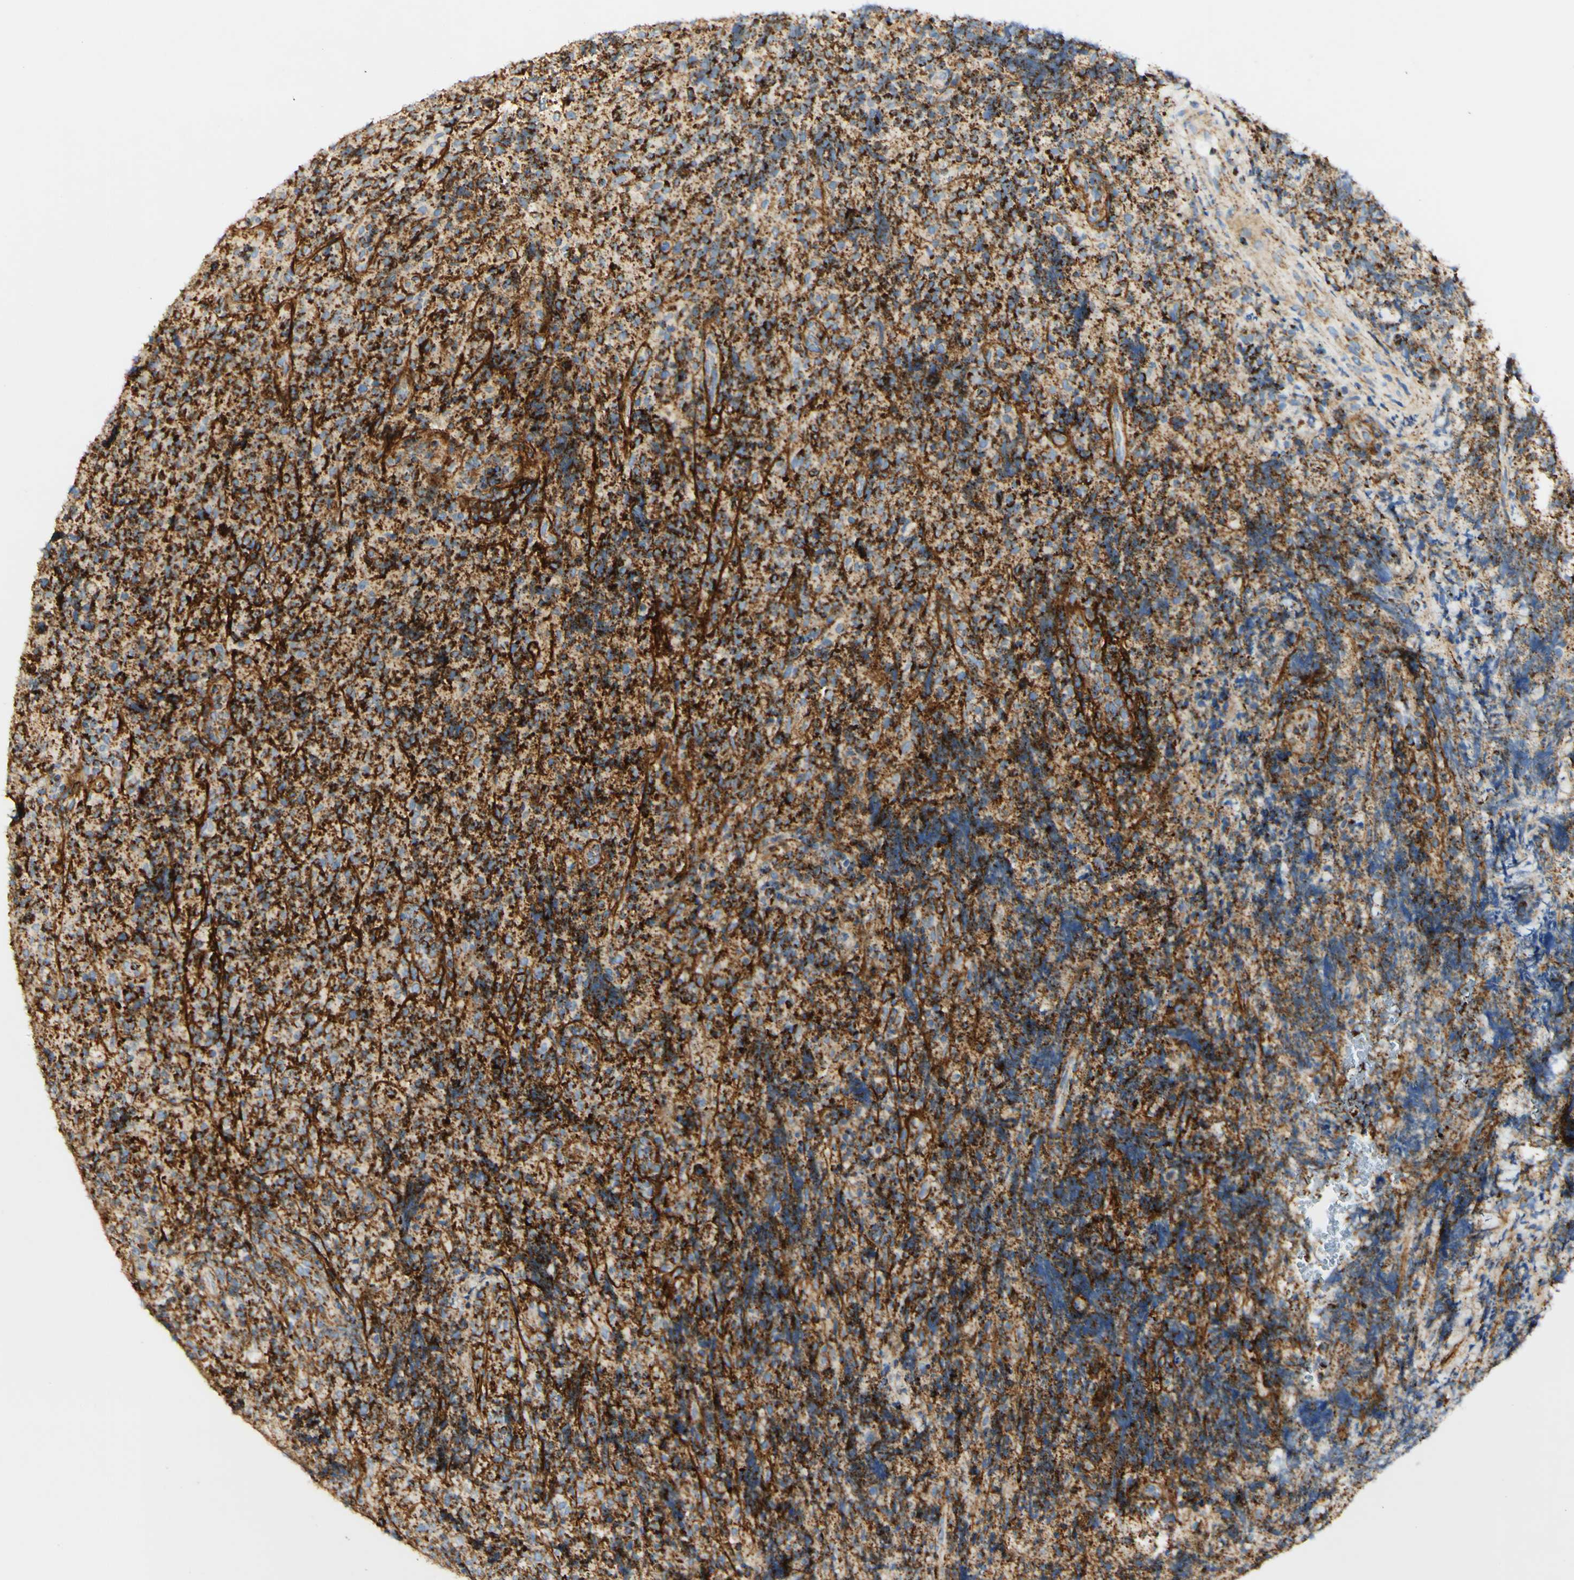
{"staining": {"intensity": "strong", "quantity": "25%-75%", "location": "cytoplasmic/membranous"}, "tissue": "lymphoma", "cell_type": "Tumor cells", "image_type": "cancer", "snomed": [{"axis": "morphology", "description": "Malignant lymphoma, non-Hodgkin's type, High grade"}, {"axis": "topography", "description": "Tonsil"}], "caption": "Approximately 25%-75% of tumor cells in lymphoma demonstrate strong cytoplasmic/membranous protein staining as visualized by brown immunohistochemical staining.", "gene": "OXCT1", "patient": {"sex": "female", "age": 36}}